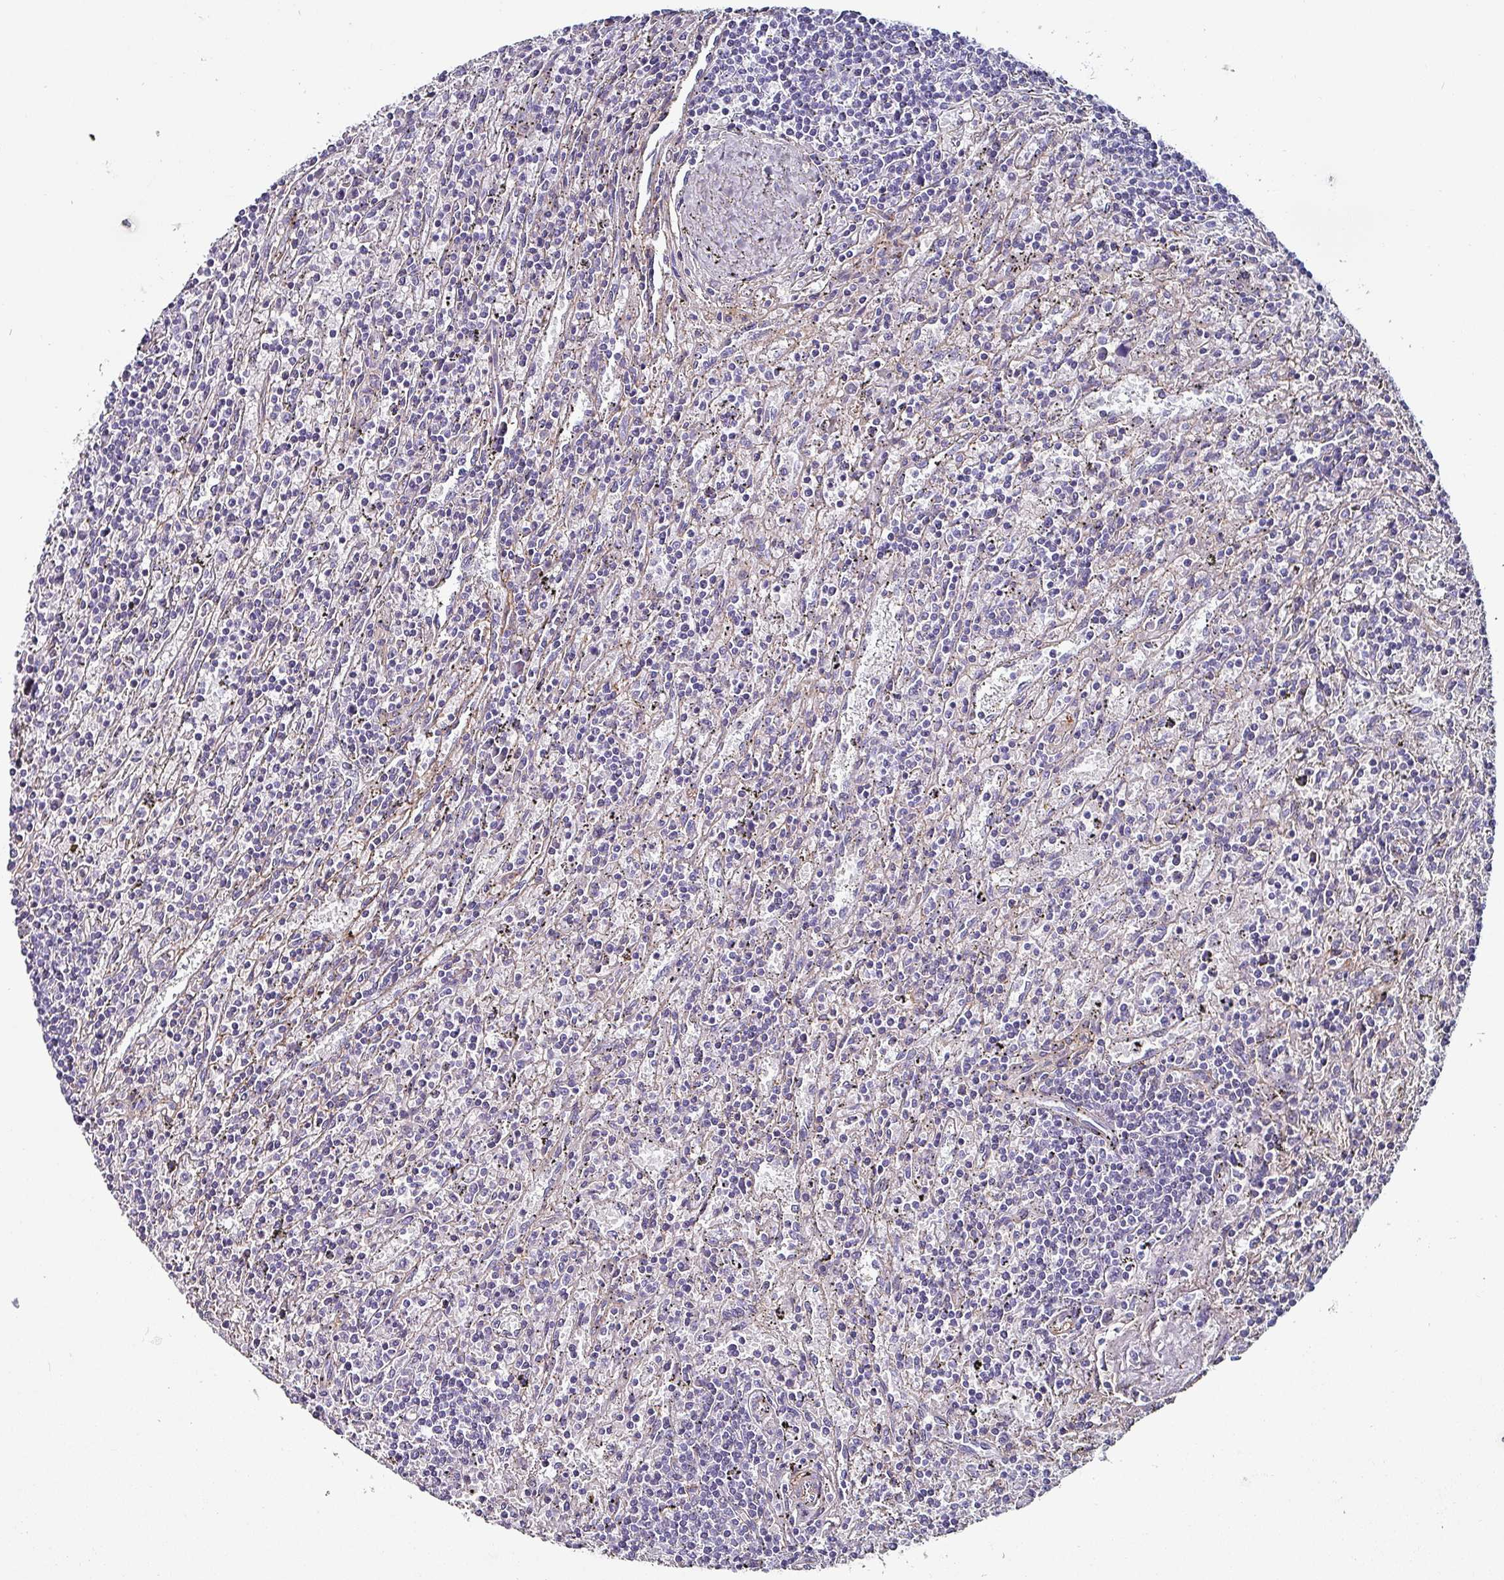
{"staining": {"intensity": "negative", "quantity": "none", "location": "none"}, "tissue": "lymphoma", "cell_type": "Tumor cells", "image_type": "cancer", "snomed": [{"axis": "morphology", "description": "Malignant lymphoma, non-Hodgkin's type, Low grade"}, {"axis": "topography", "description": "Spleen"}], "caption": "A photomicrograph of lymphoma stained for a protein exhibits no brown staining in tumor cells.", "gene": "ZNF816-ZNF321P", "patient": {"sex": "male", "age": 76}}